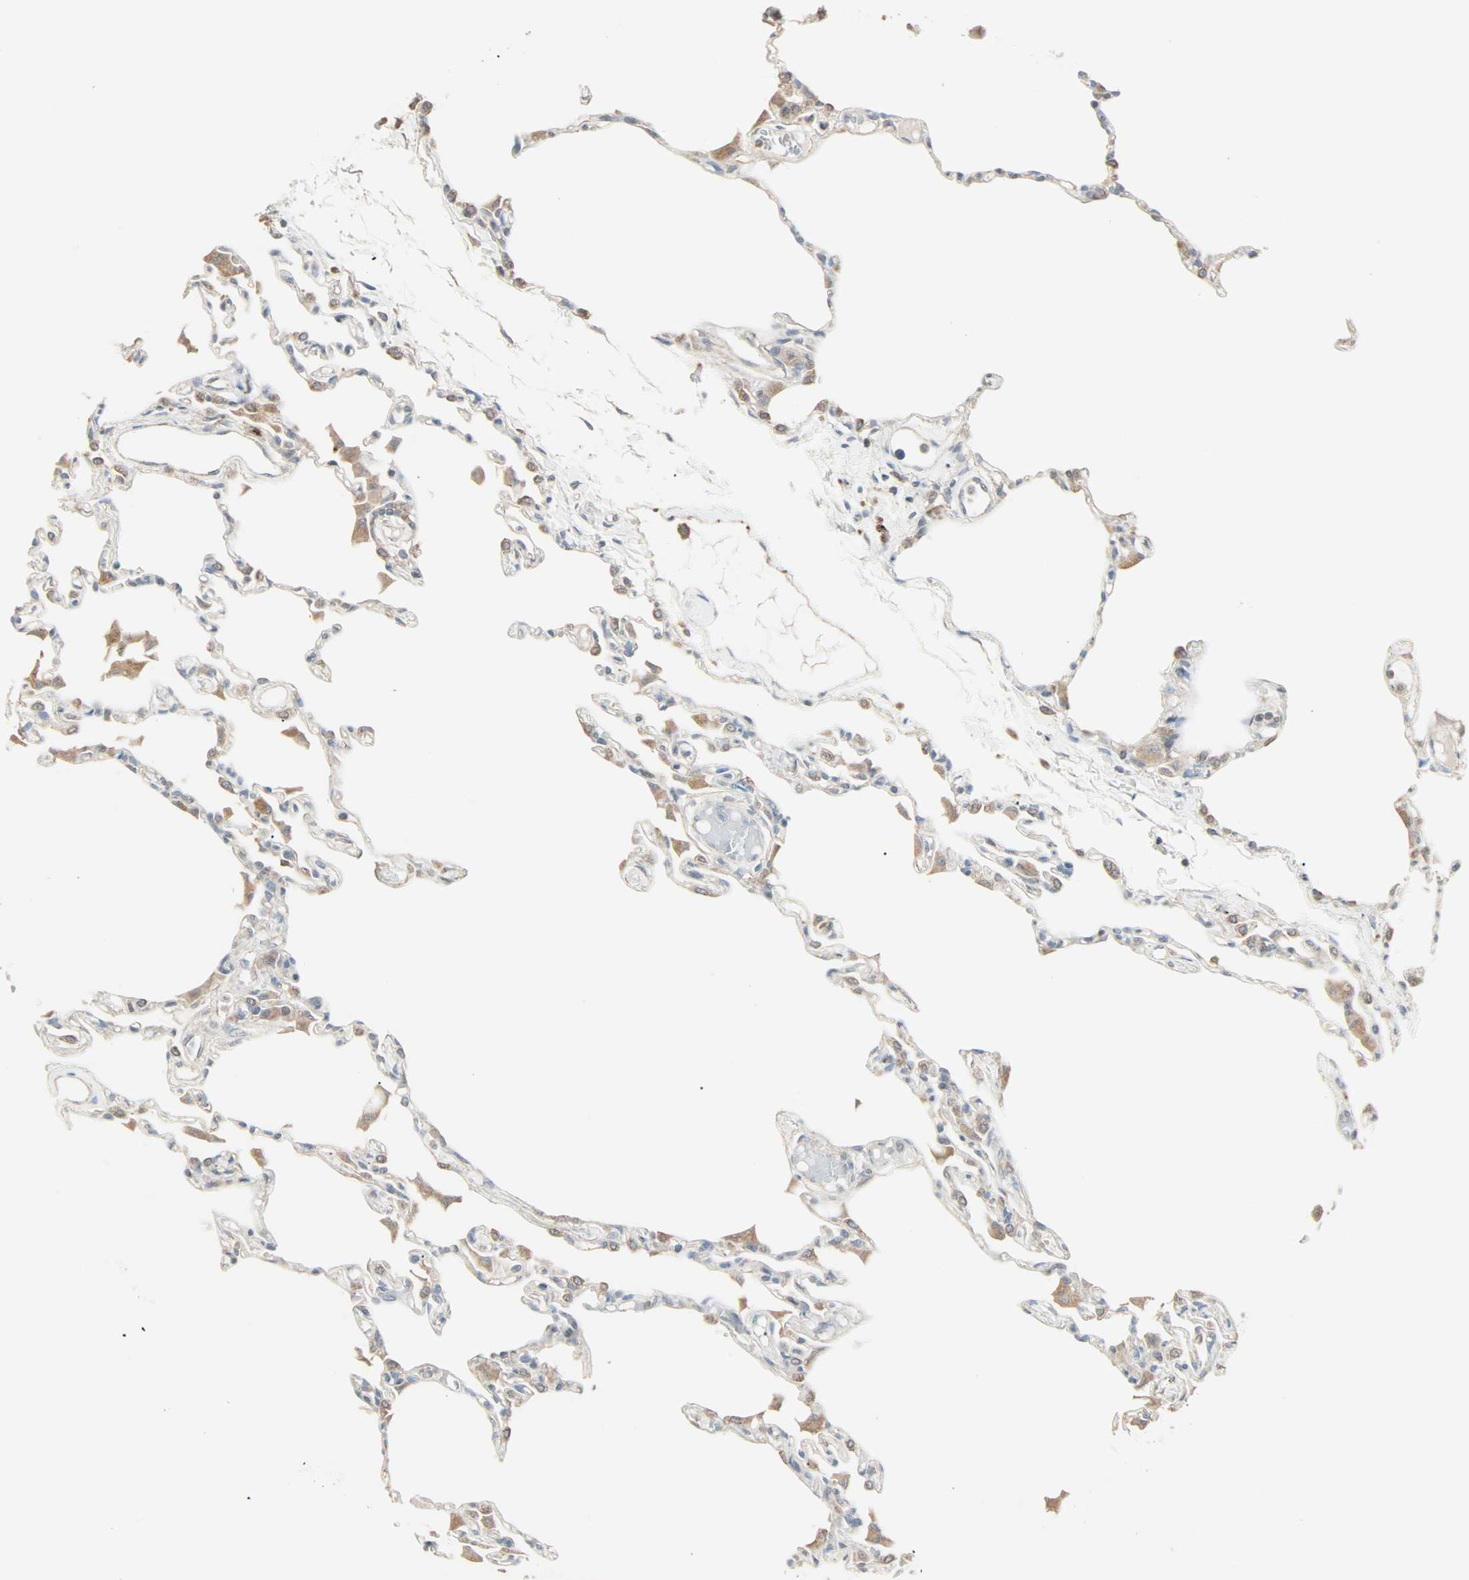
{"staining": {"intensity": "weak", "quantity": "25%-75%", "location": "cytoplasmic/membranous"}, "tissue": "lung", "cell_type": "Alveolar cells", "image_type": "normal", "snomed": [{"axis": "morphology", "description": "Normal tissue, NOS"}, {"axis": "topography", "description": "Lung"}], "caption": "This image displays IHC staining of normal human lung, with low weak cytoplasmic/membranous staining in approximately 25%-75% of alveolar cells.", "gene": "KDM4A", "patient": {"sex": "female", "age": 49}}